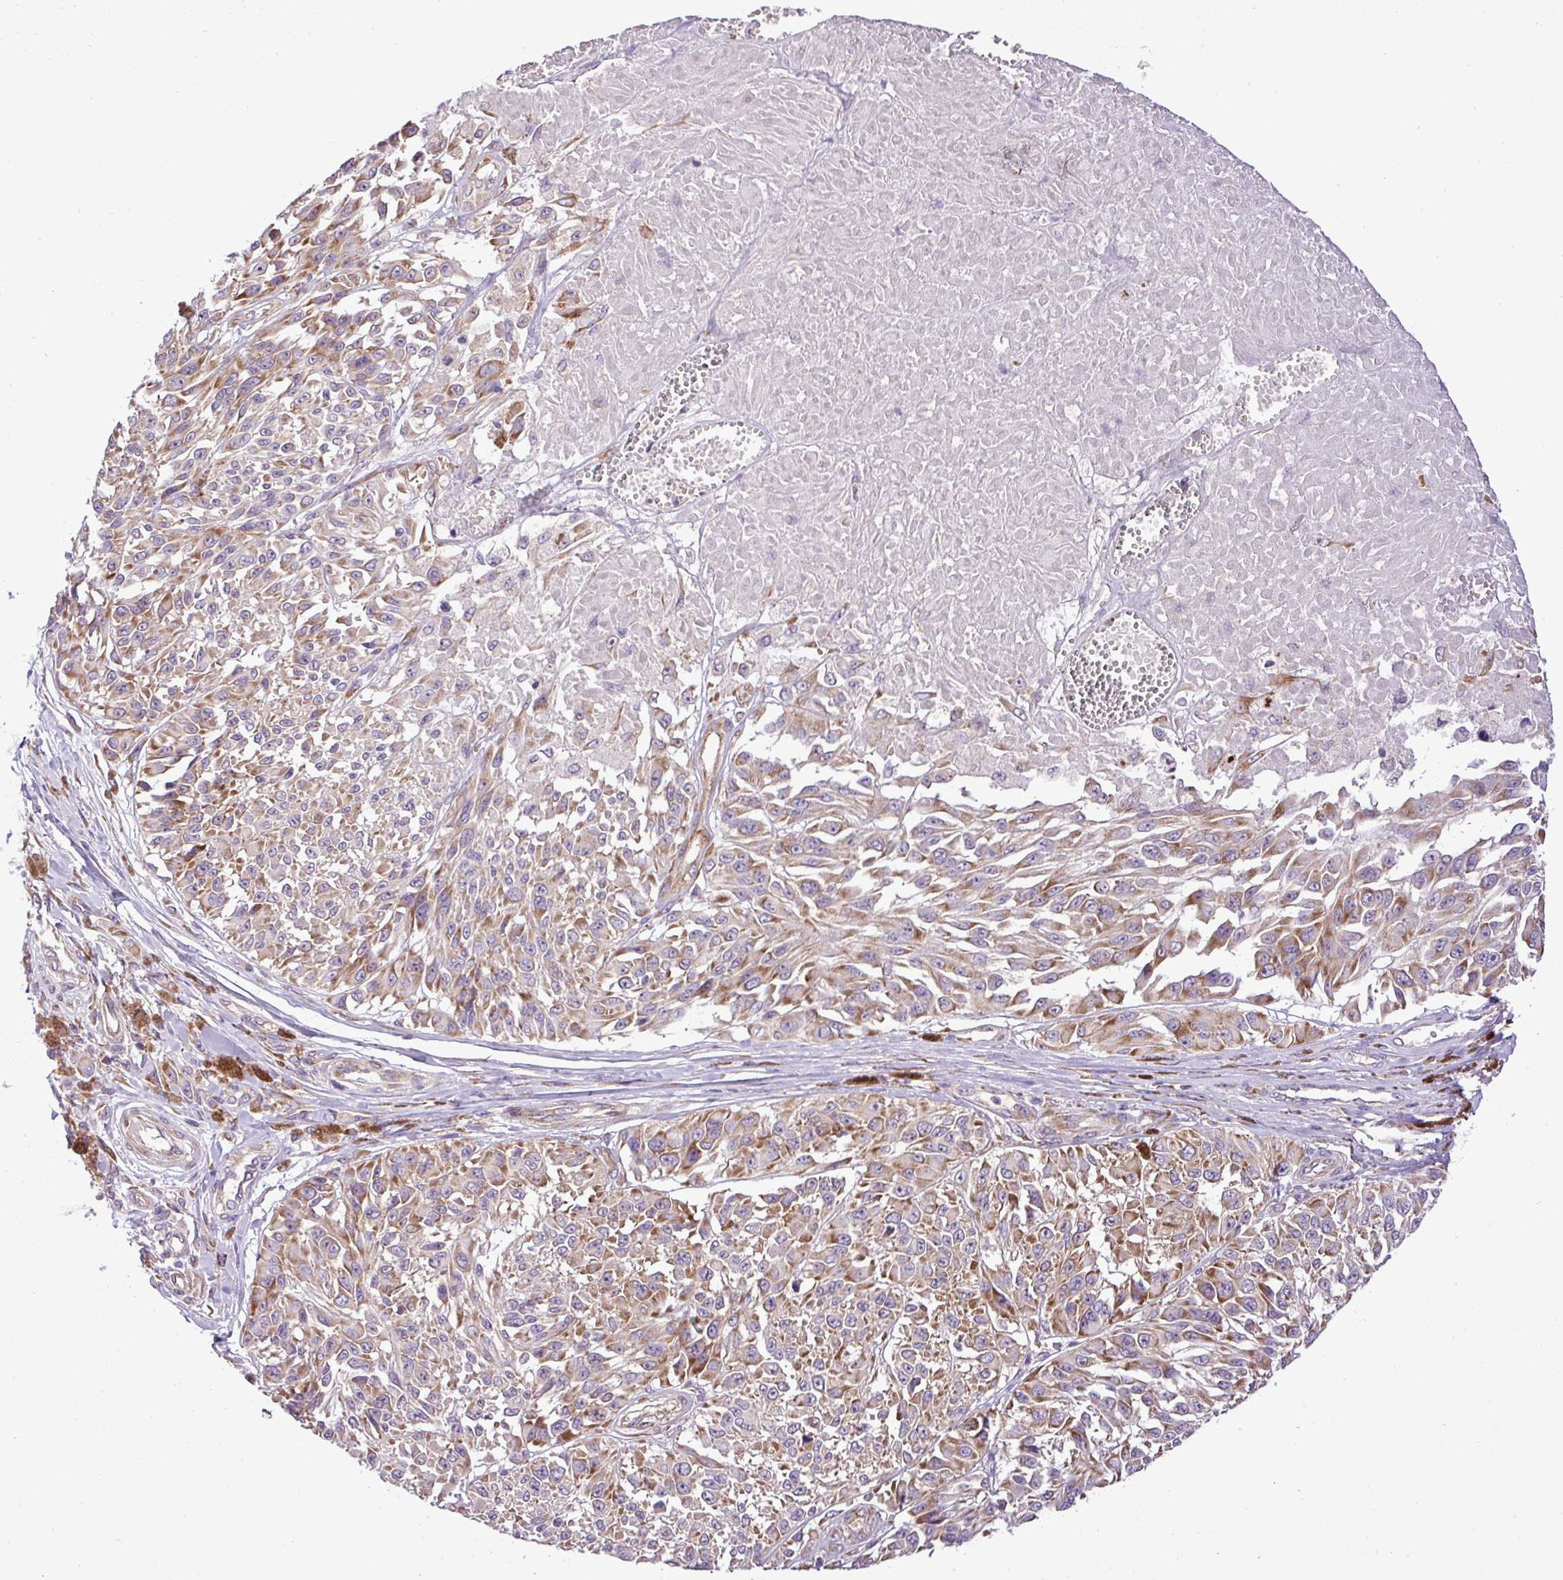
{"staining": {"intensity": "moderate", "quantity": "25%-75%", "location": "cytoplasmic/membranous"}, "tissue": "melanoma", "cell_type": "Tumor cells", "image_type": "cancer", "snomed": [{"axis": "morphology", "description": "Malignant melanoma, NOS"}, {"axis": "topography", "description": "Skin"}], "caption": "DAB (3,3'-diaminobenzidine) immunohistochemical staining of melanoma exhibits moderate cytoplasmic/membranous protein staining in about 25%-75% of tumor cells. (DAB IHC with brightfield microscopy, high magnification).", "gene": "RPL13", "patient": {"sex": "male", "age": 94}}